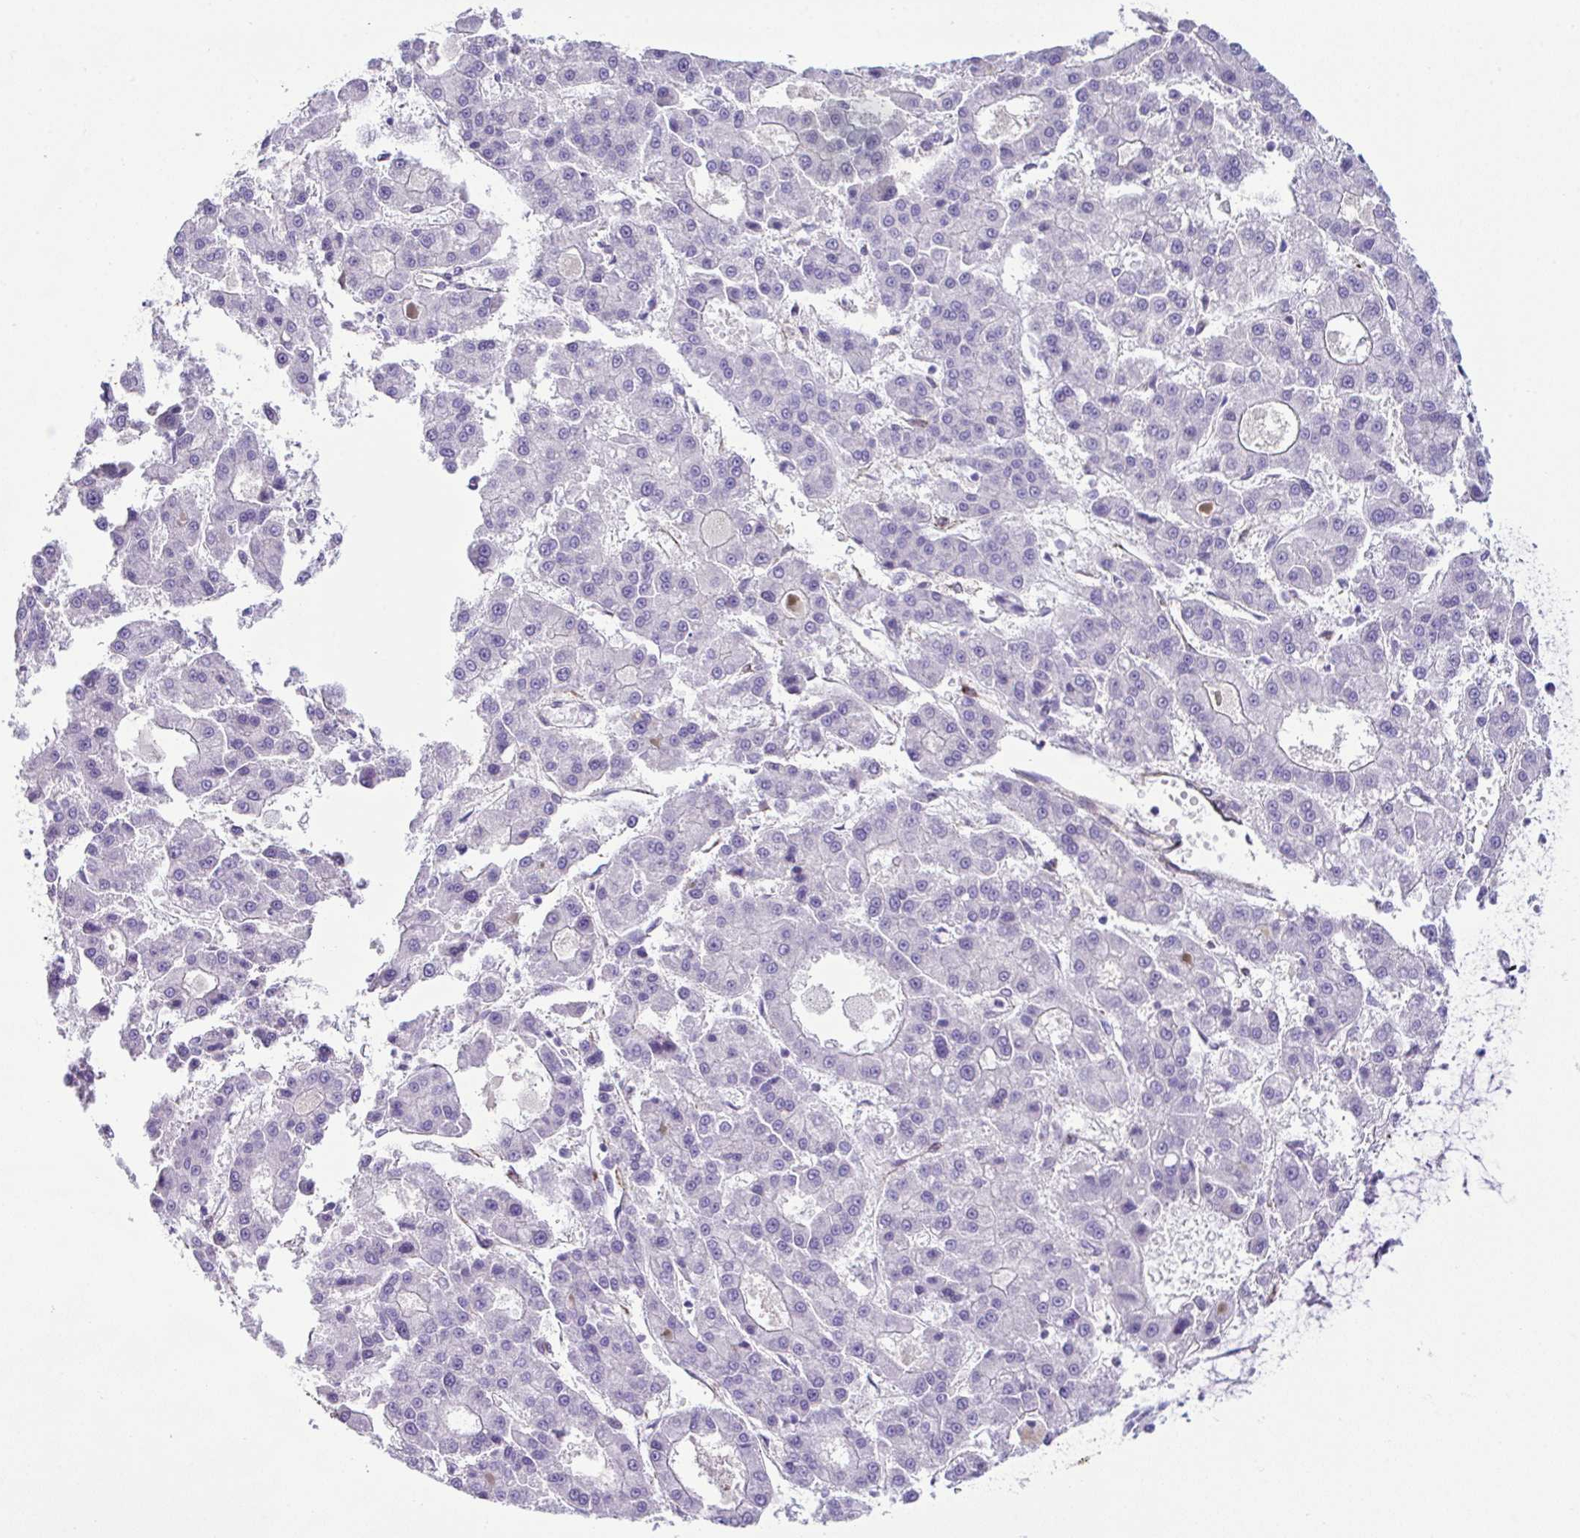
{"staining": {"intensity": "negative", "quantity": "none", "location": "none"}, "tissue": "liver cancer", "cell_type": "Tumor cells", "image_type": "cancer", "snomed": [{"axis": "morphology", "description": "Carcinoma, Hepatocellular, NOS"}, {"axis": "topography", "description": "Liver"}], "caption": "A histopathology image of human liver cancer is negative for staining in tumor cells.", "gene": "SYNPO2L", "patient": {"sex": "male", "age": 70}}